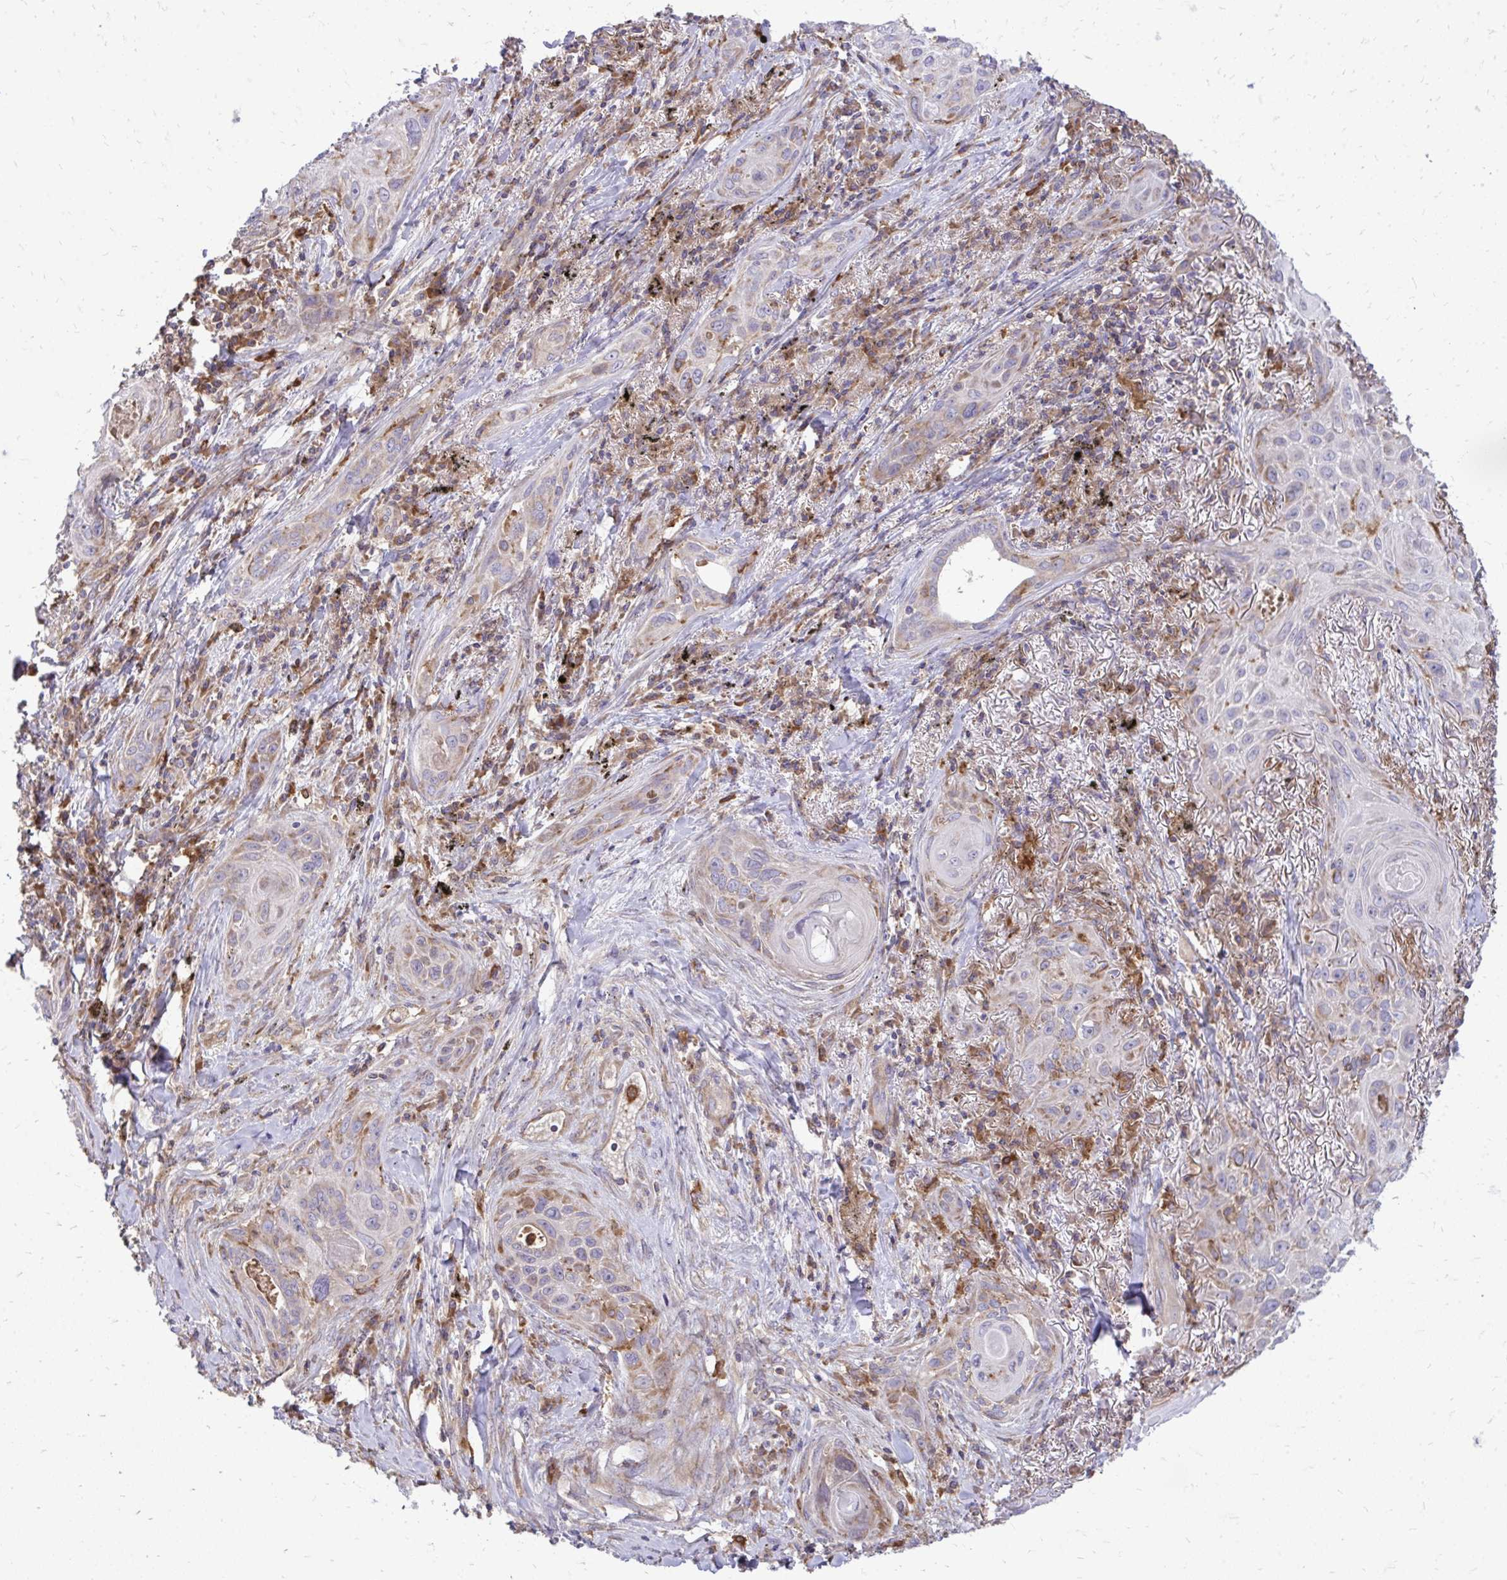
{"staining": {"intensity": "weak", "quantity": "<25%", "location": "cytoplasmic/membranous"}, "tissue": "lung cancer", "cell_type": "Tumor cells", "image_type": "cancer", "snomed": [{"axis": "morphology", "description": "Squamous cell carcinoma, NOS"}, {"axis": "topography", "description": "Lung"}], "caption": "There is no significant positivity in tumor cells of squamous cell carcinoma (lung).", "gene": "ASAP1", "patient": {"sex": "male", "age": 79}}